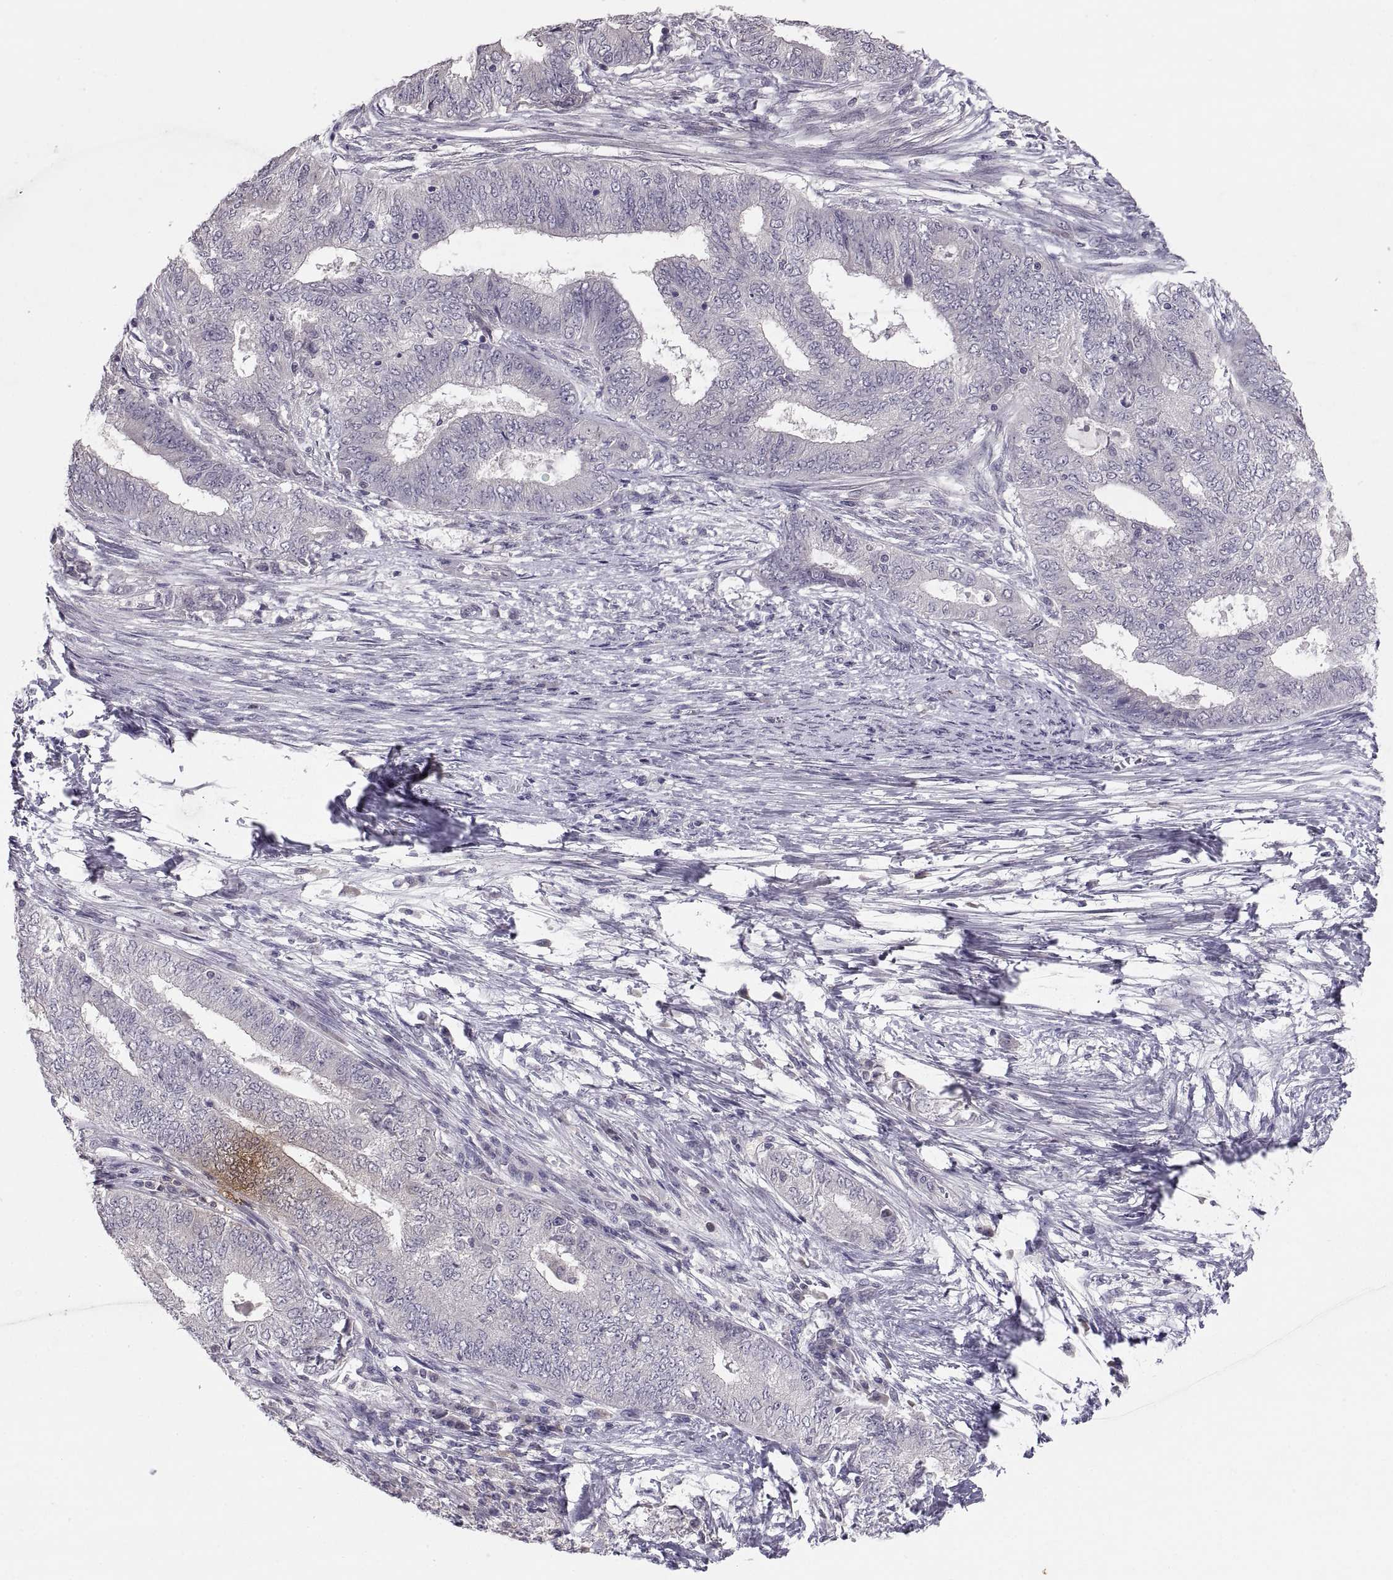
{"staining": {"intensity": "negative", "quantity": "none", "location": "none"}, "tissue": "endometrial cancer", "cell_type": "Tumor cells", "image_type": "cancer", "snomed": [{"axis": "morphology", "description": "Adenocarcinoma, NOS"}, {"axis": "topography", "description": "Endometrium"}], "caption": "There is no significant staining in tumor cells of endometrial cancer.", "gene": "PAX2", "patient": {"sex": "female", "age": 62}}